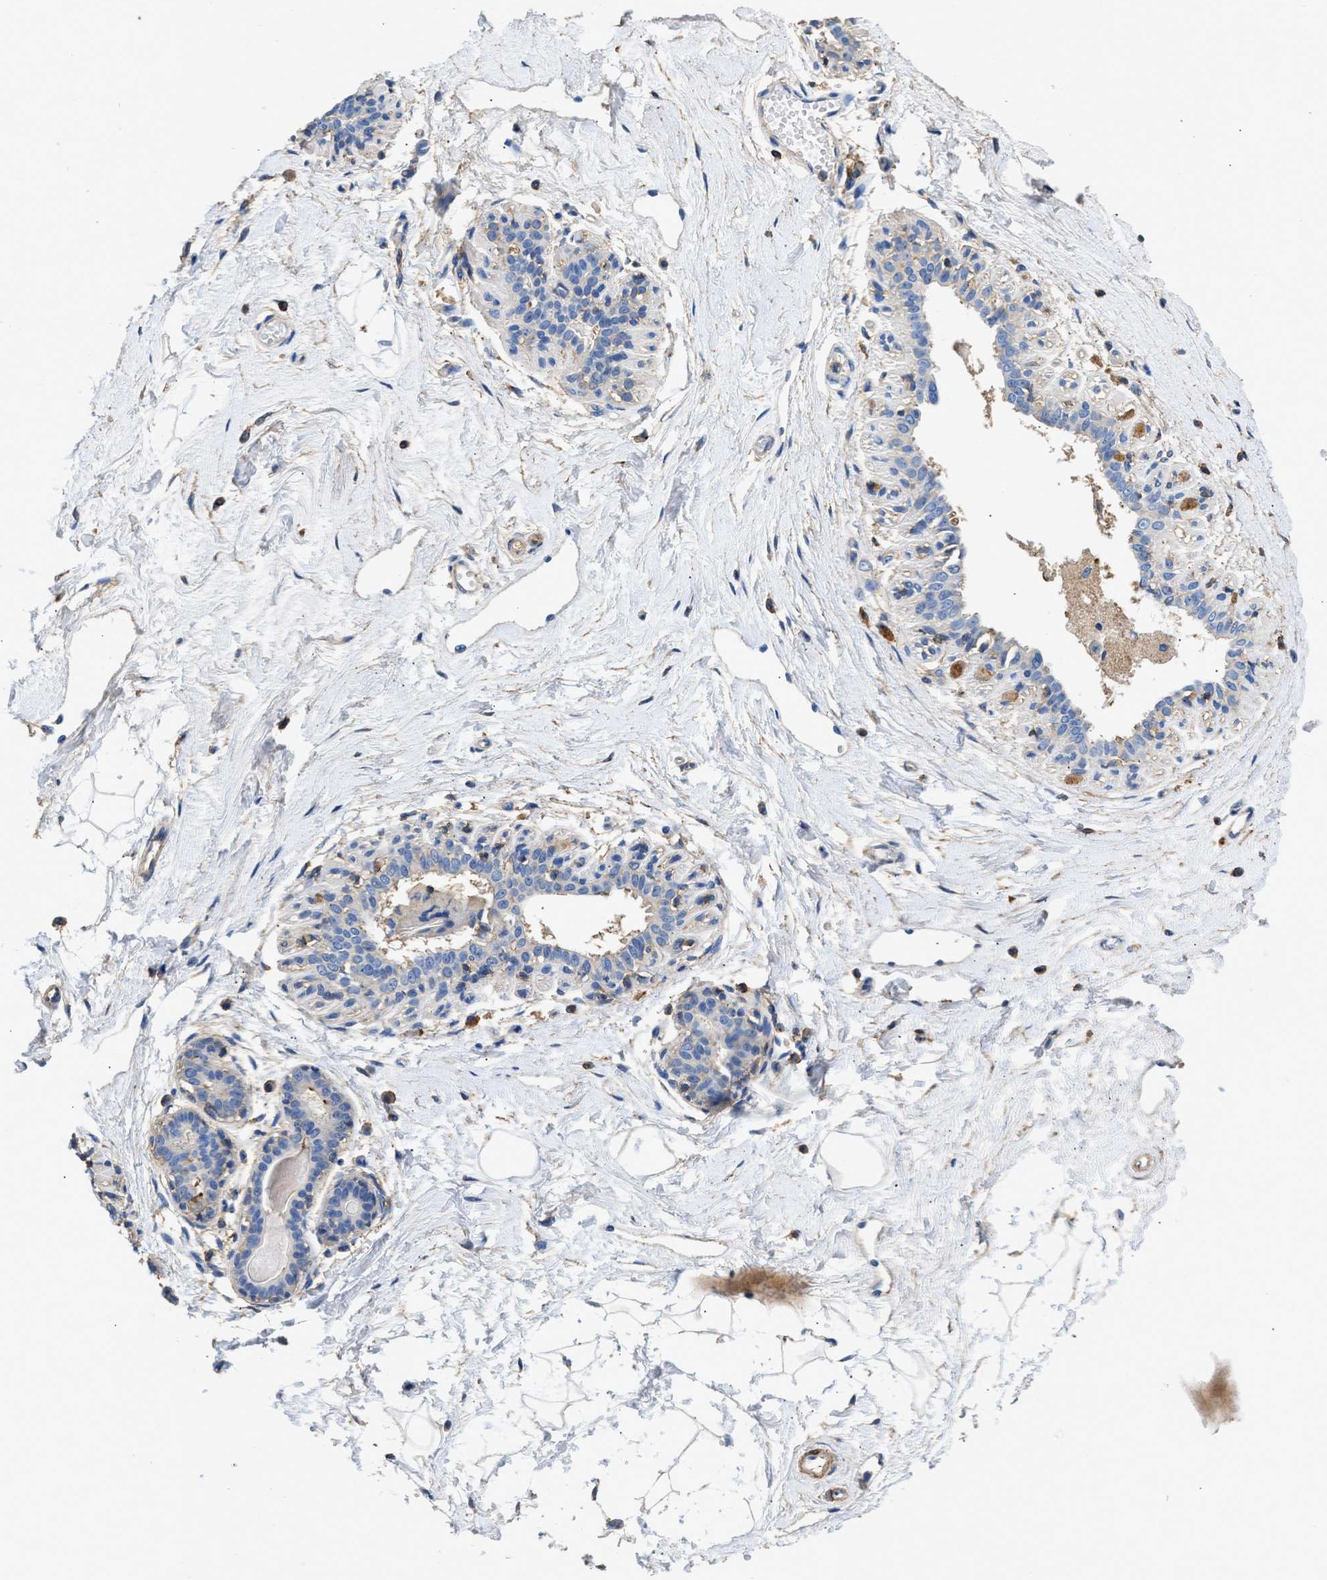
{"staining": {"intensity": "negative", "quantity": "none", "location": "none"}, "tissue": "breast", "cell_type": "Adipocytes", "image_type": "normal", "snomed": [{"axis": "morphology", "description": "Normal tissue, NOS"}, {"axis": "topography", "description": "Breast"}], "caption": "DAB immunohistochemical staining of benign breast exhibits no significant positivity in adipocytes.", "gene": "KCNQ4", "patient": {"sex": "female", "age": 45}}